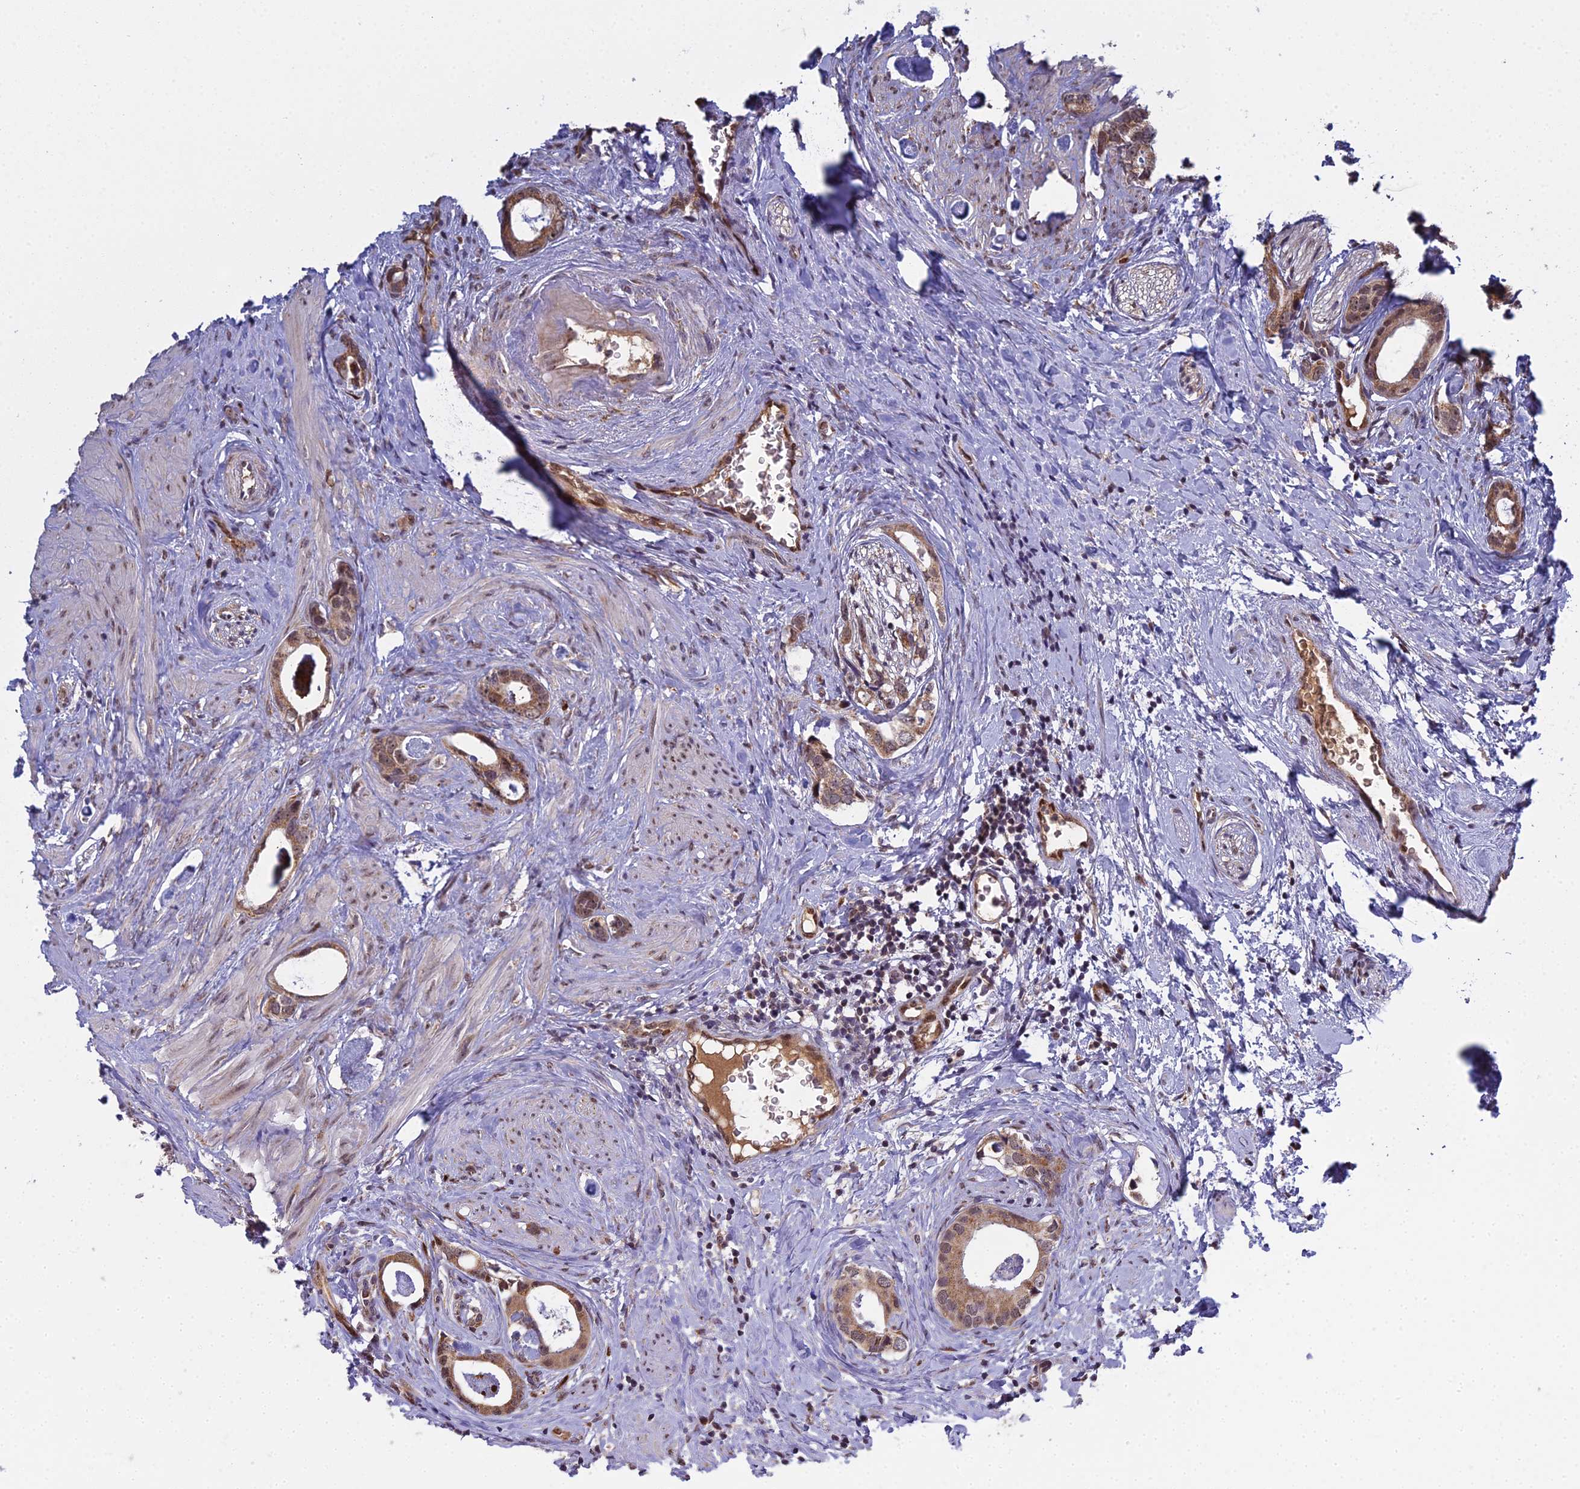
{"staining": {"intensity": "moderate", "quantity": ">75%", "location": "cytoplasmic/membranous,nuclear"}, "tissue": "prostate cancer", "cell_type": "Tumor cells", "image_type": "cancer", "snomed": [{"axis": "morphology", "description": "Adenocarcinoma, Low grade"}, {"axis": "topography", "description": "Prostate"}], "caption": "An immunohistochemistry image of tumor tissue is shown. Protein staining in brown shows moderate cytoplasmic/membranous and nuclear positivity in prostate cancer within tumor cells.", "gene": "MEOX1", "patient": {"sex": "male", "age": 63}}